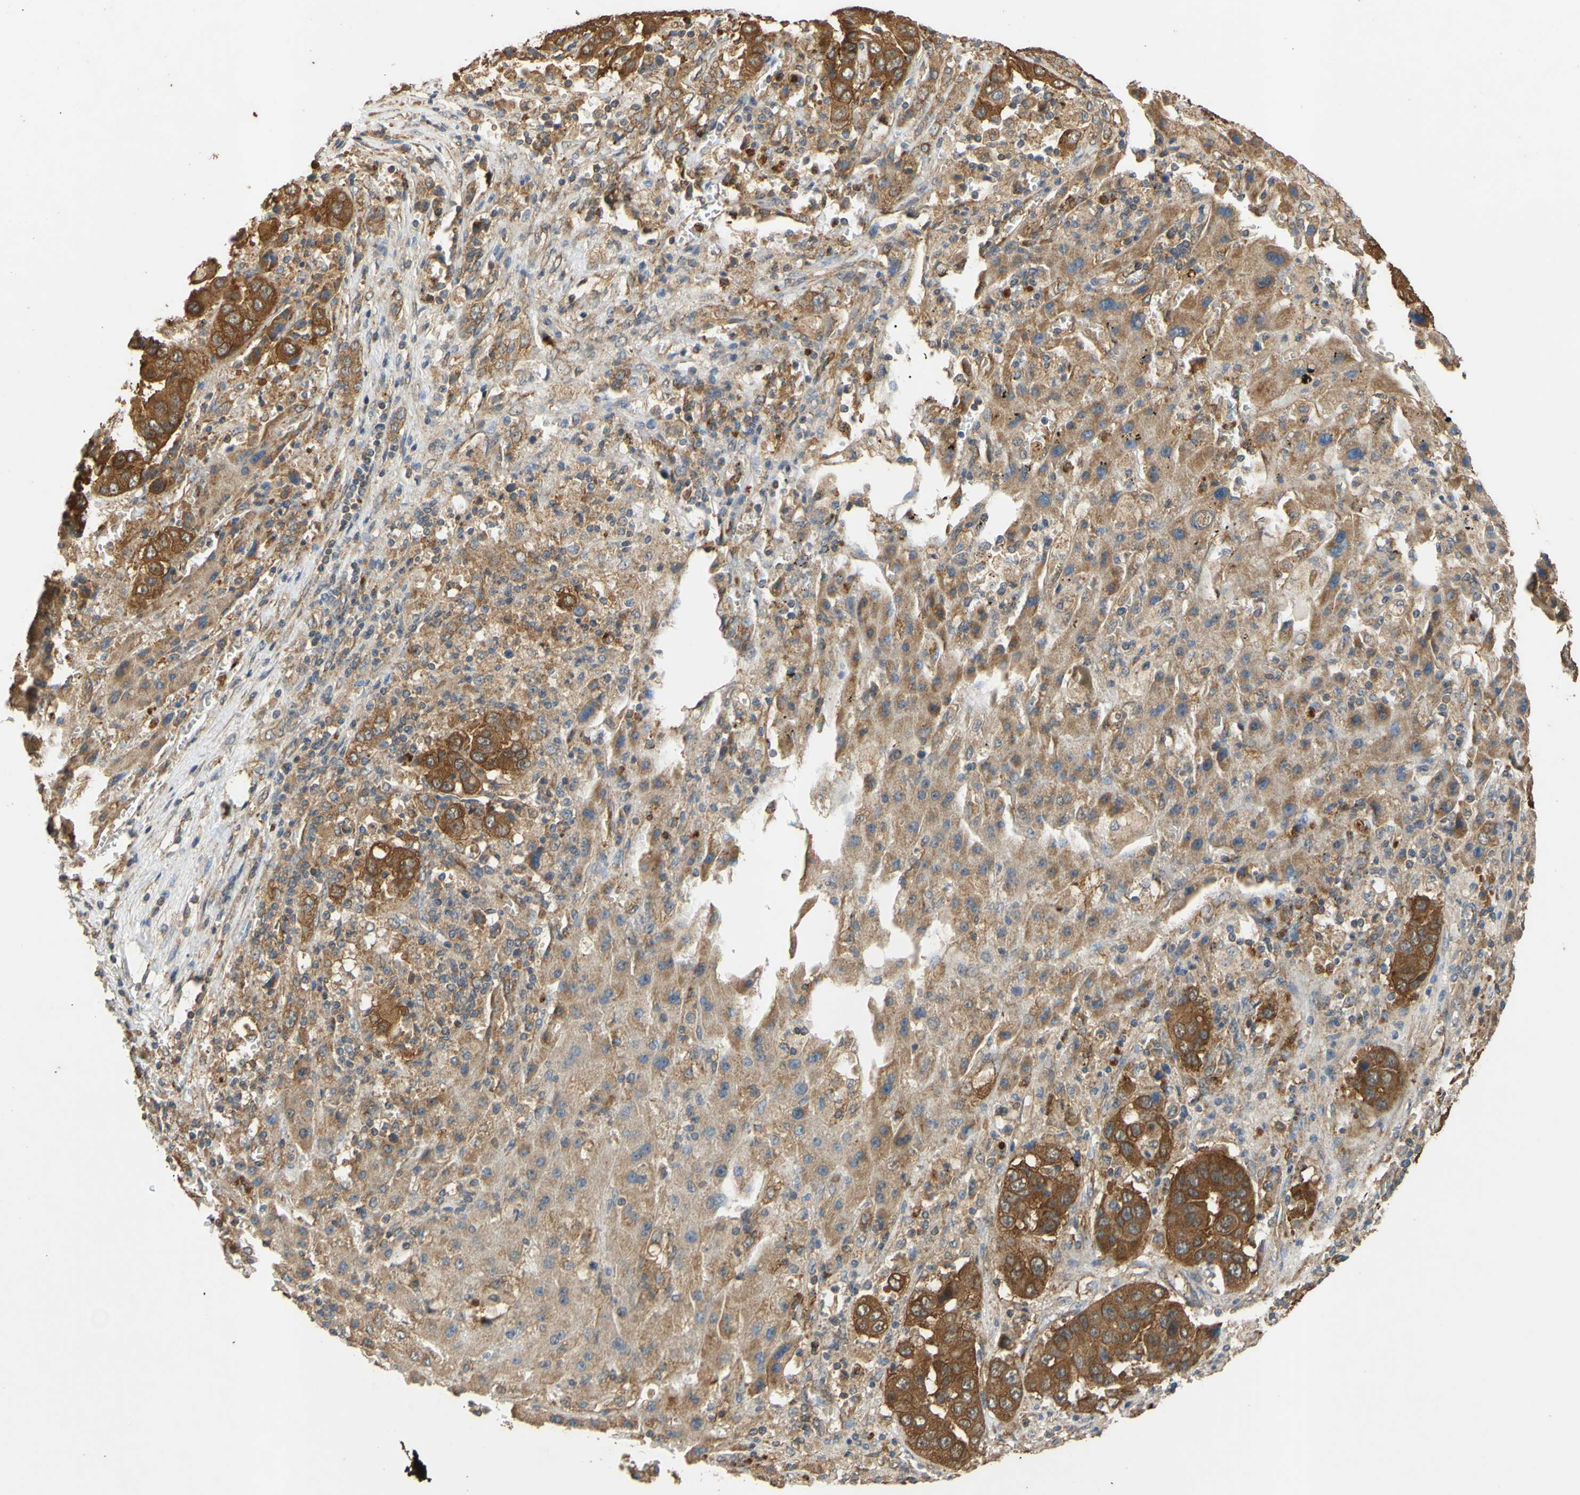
{"staining": {"intensity": "strong", "quantity": ">75%", "location": "cytoplasmic/membranous"}, "tissue": "liver cancer", "cell_type": "Tumor cells", "image_type": "cancer", "snomed": [{"axis": "morphology", "description": "Cholangiocarcinoma"}, {"axis": "topography", "description": "Liver"}], "caption": "Liver cancer (cholangiocarcinoma) stained for a protein displays strong cytoplasmic/membranous positivity in tumor cells.", "gene": "CTTN", "patient": {"sex": "female", "age": 52}}